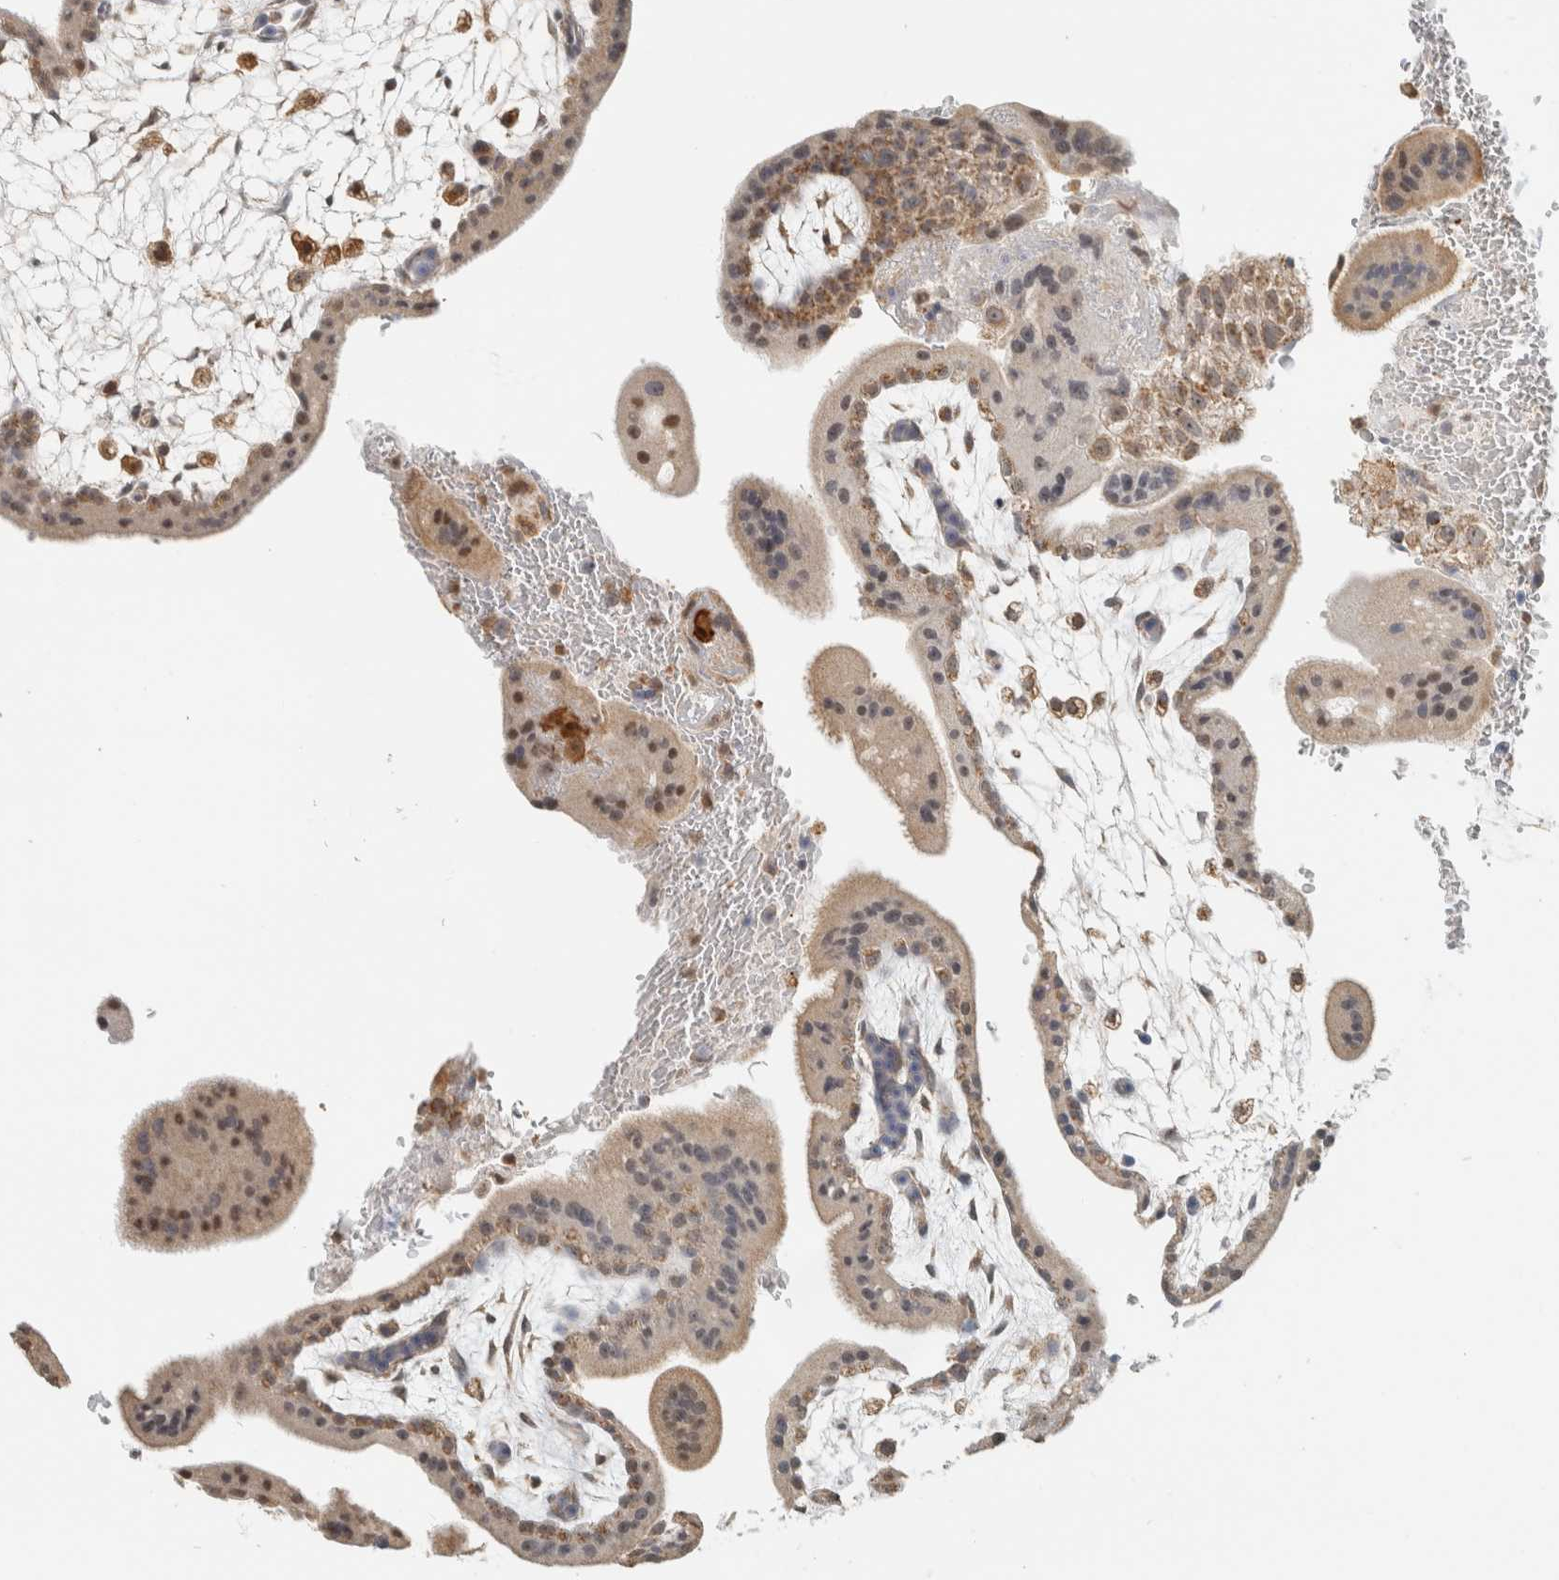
{"staining": {"intensity": "moderate", "quantity": "<25%", "location": "cytoplasmic/membranous,nuclear"}, "tissue": "placenta", "cell_type": "Trophoblastic cells", "image_type": "normal", "snomed": [{"axis": "morphology", "description": "Normal tissue, NOS"}, {"axis": "topography", "description": "Placenta"}], "caption": "The micrograph reveals staining of benign placenta, revealing moderate cytoplasmic/membranous,nuclear protein expression (brown color) within trophoblastic cells.", "gene": "CAPG", "patient": {"sex": "female", "age": 35}}